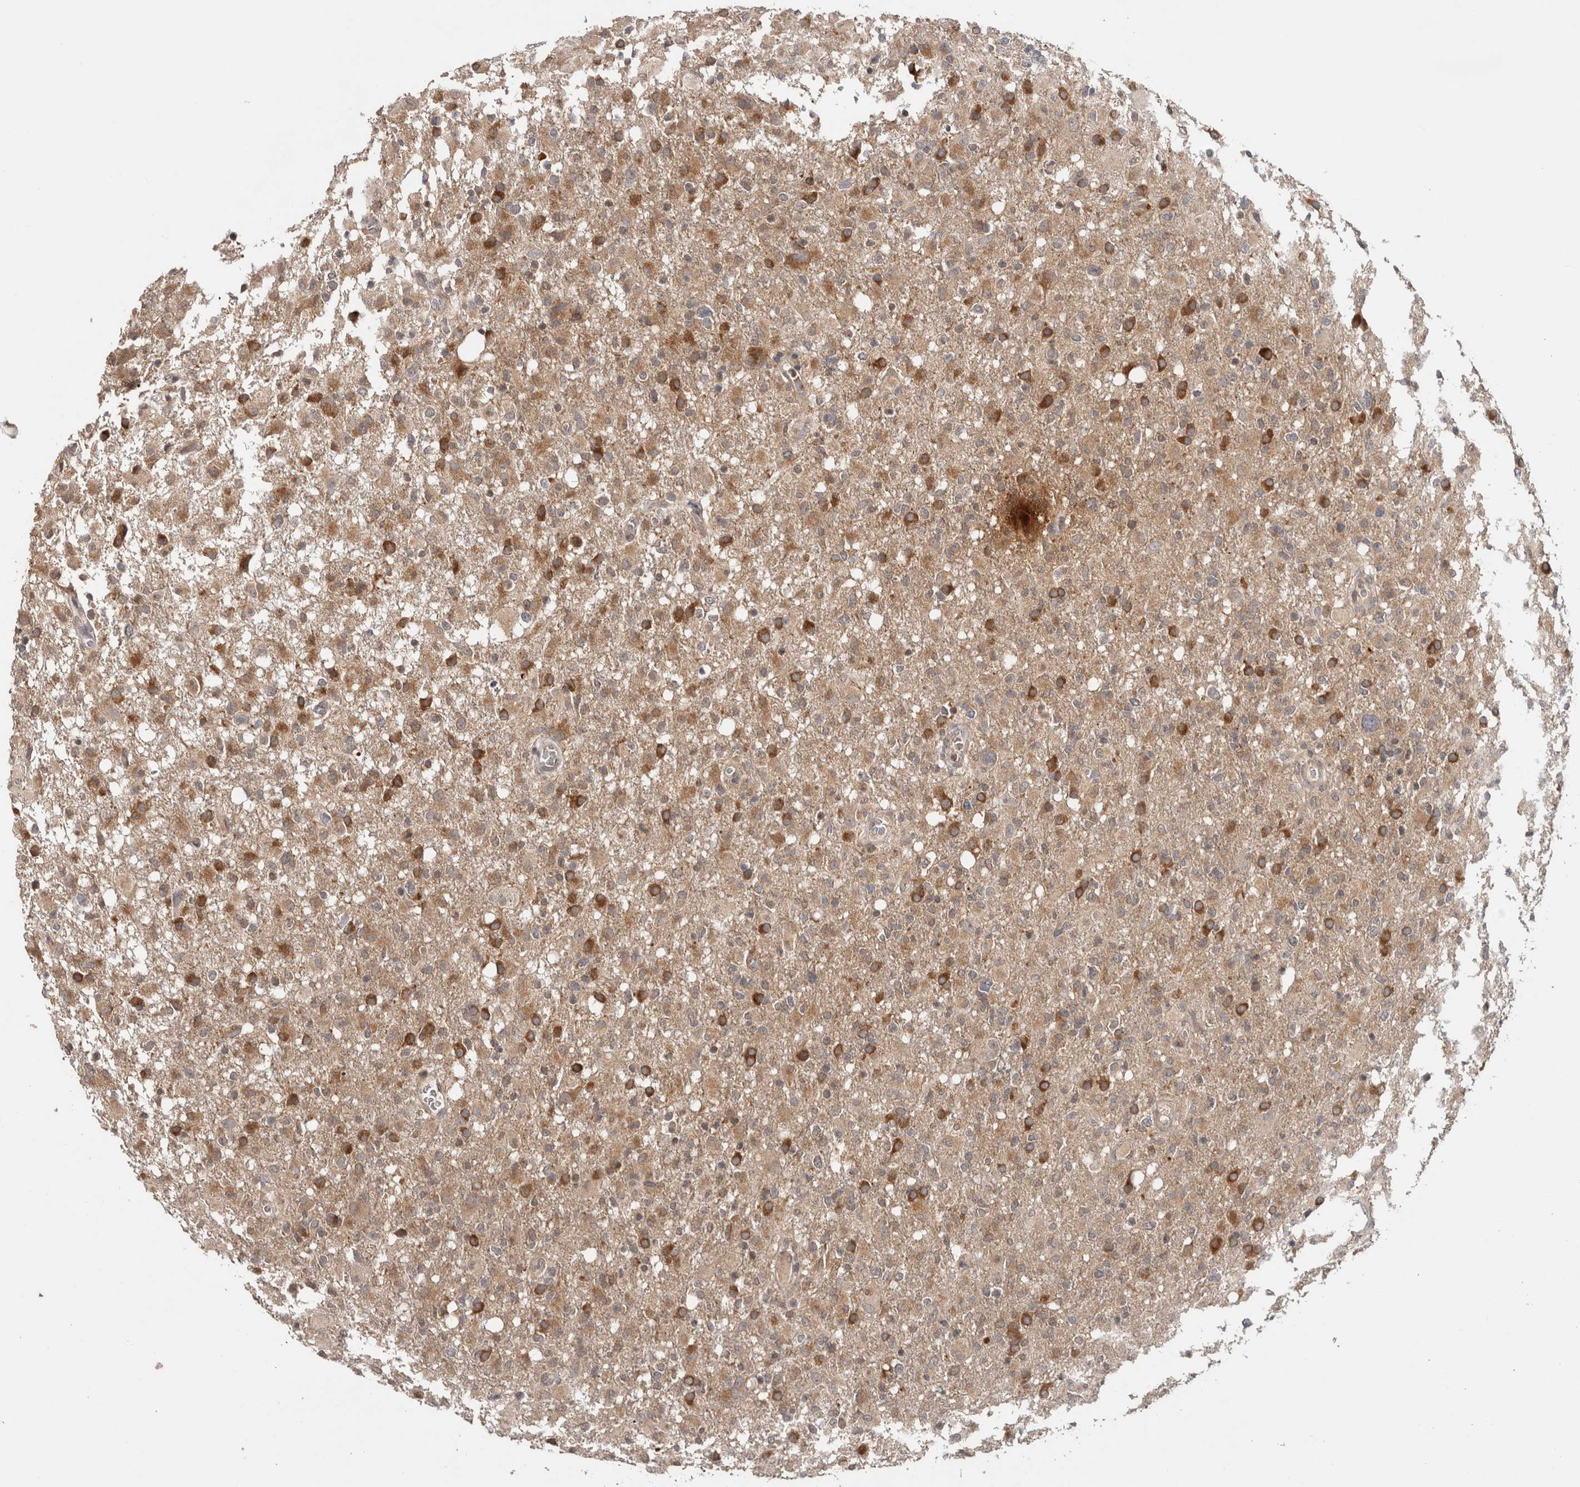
{"staining": {"intensity": "moderate", "quantity": ">75%", "location": "cytoplasmic/membranous"}, "tissue": "glioma", "cell_type": "Tumor cells", "image_type": "cancer", "snomed": [{"axis": "morphology", "description": "Glioma, malignant, High grade"}, {"axis": "topography", "description": "Brain"}], "caption": "The image displays staining of malignant high-grade glioma, revealing moderate cytoplasmic/membranous protein staining (brown color) within tumor cells.", "gene": "HMOX2", "patient": {"sex": "female", "age": 57}}